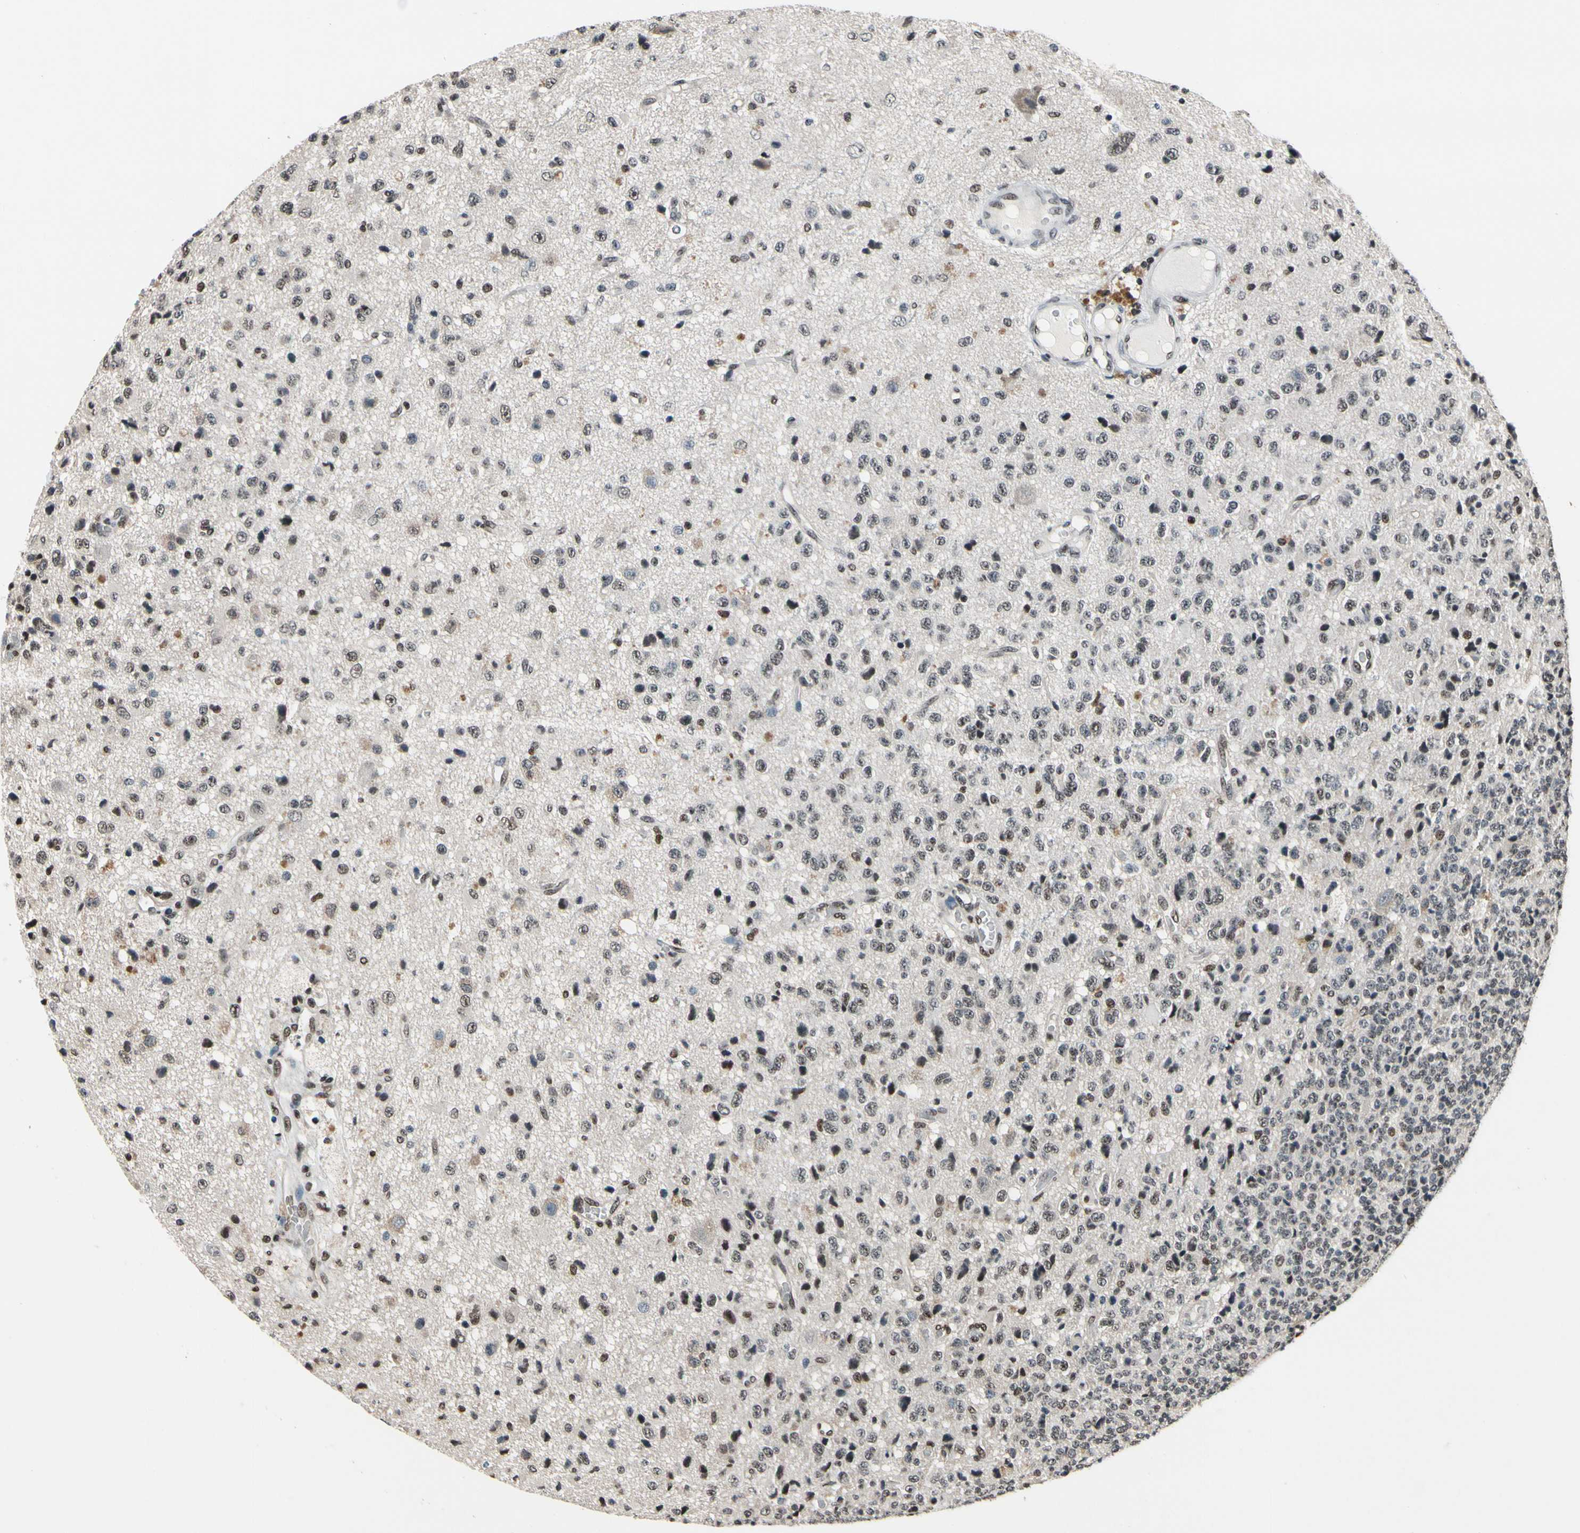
{"staining": {"intensity": "strong", "quantity": "<25%", "location": "nuclear"}, "tissue": "glioma", "cell_type": "Tumor cells", "image_type": "cancer", "snomed": [{"axis": "morphology", "description": "Glioma, malignant, High grade"}, {"axis": "topography", "description": "pancreas cauda"}], "caption": "High-power microscopy captured an IHC image of malignant high-grade glioma, revealing strong nuclear expression in approximately <25% of tumor cells.", "gene": "RECQL", "patient": {"sex": "male", "age": 60}}